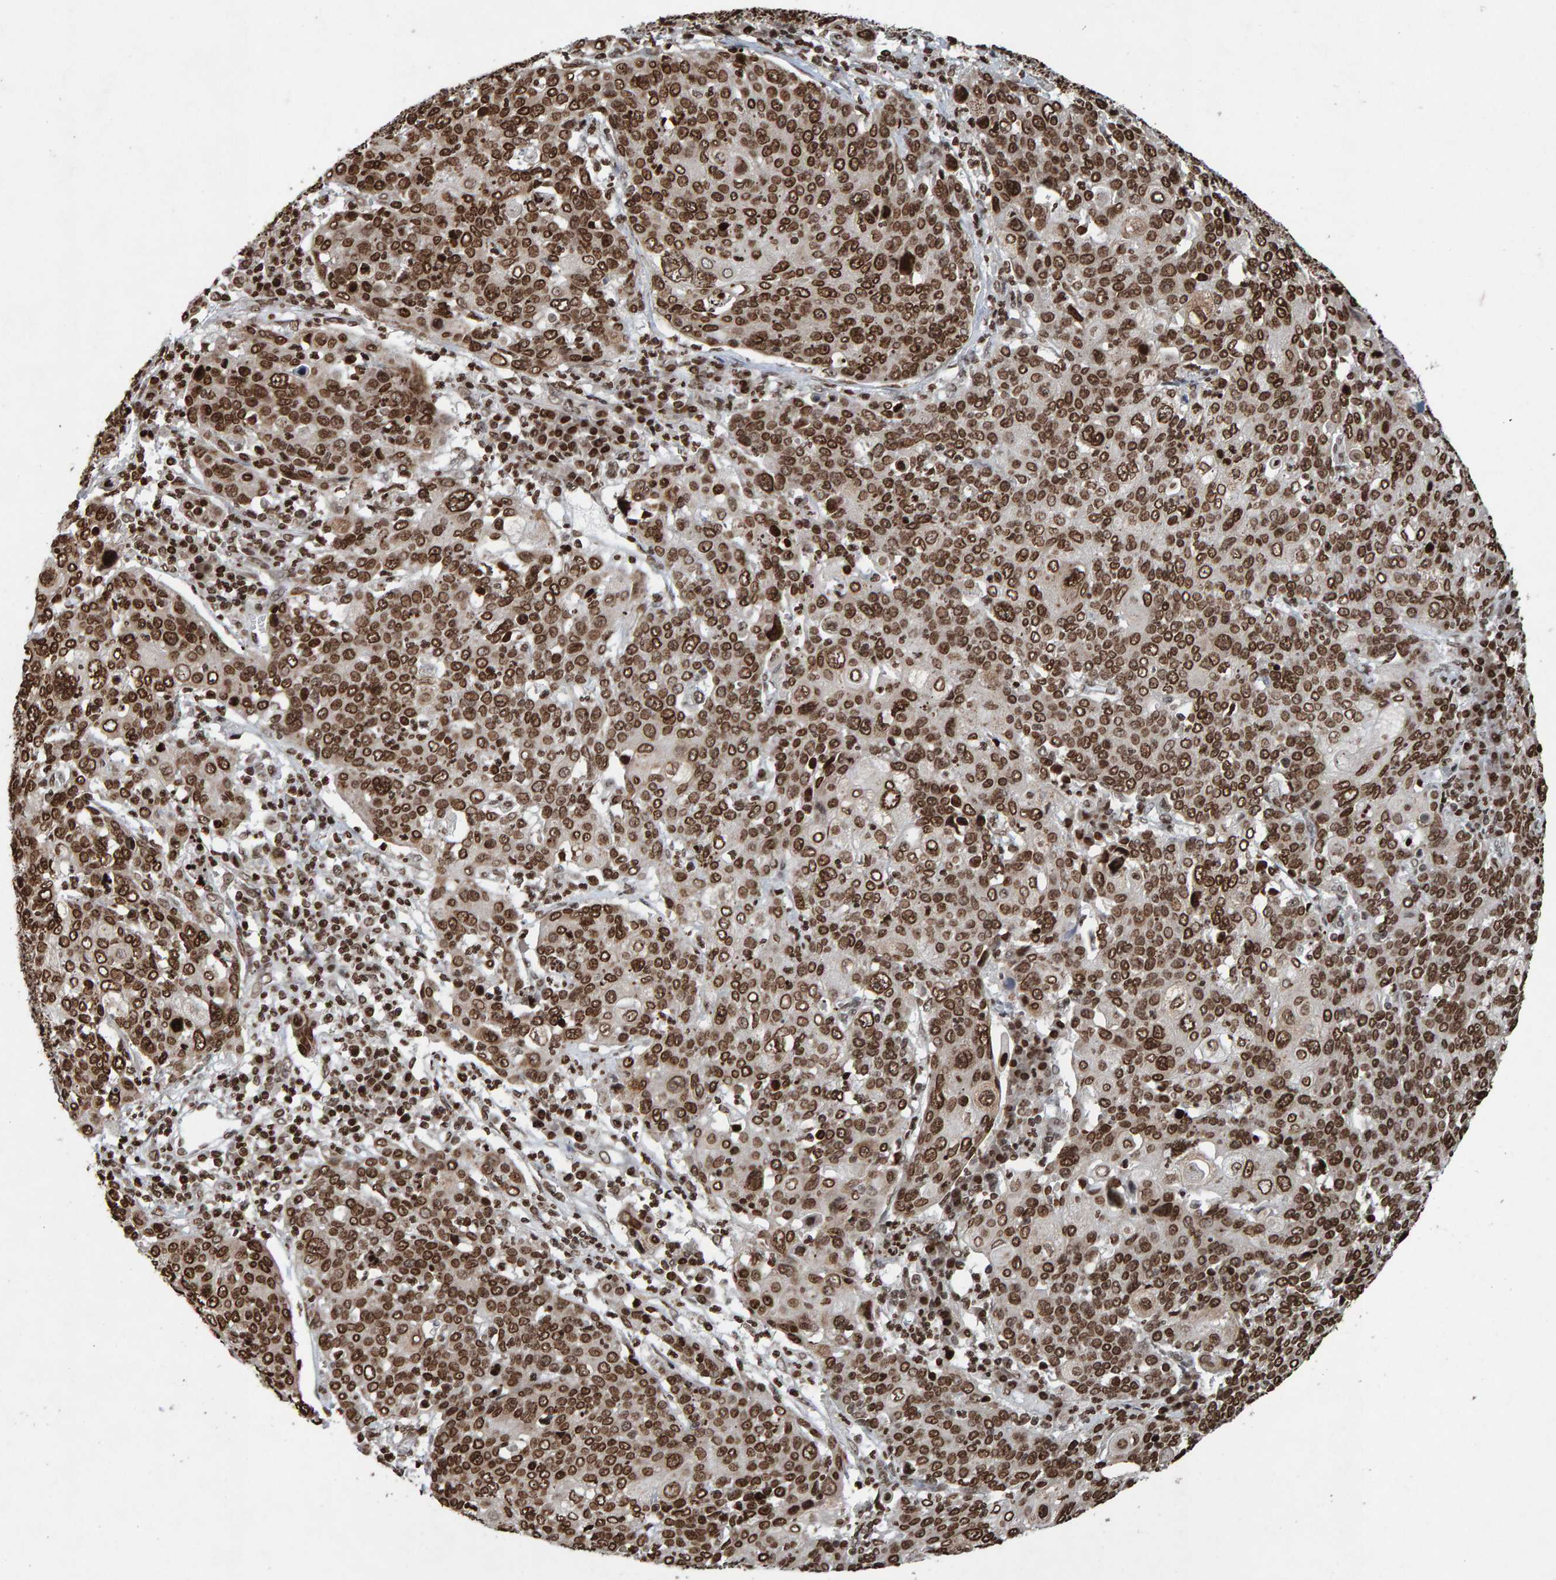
{"staining": {"intensity": "strong", "quantity": ">75%", "location": "nuclear"}, "tissue": "cervical cancer", "cell_type": "Tumor cells", "image_type": "cancer", "snomed": [{"axis": "morphology", "description": "Squamous cell carcinoma, NOS"}, {"axis": "topography", "description": "Cervix"}], "caption": "Strong nuclear positivity is identified in about >75% of tumor cells in squamous cell carcinoma (cervical). The staining was performed using DAB (3,3'-diaminobenzidine) to visualize the protein expression in brown, while the nuclei were stained in blue with hematoxylin (Magnification: 20x).", "gene": "H2AZ1", "patient": {"sex": "female", "age": 40}}